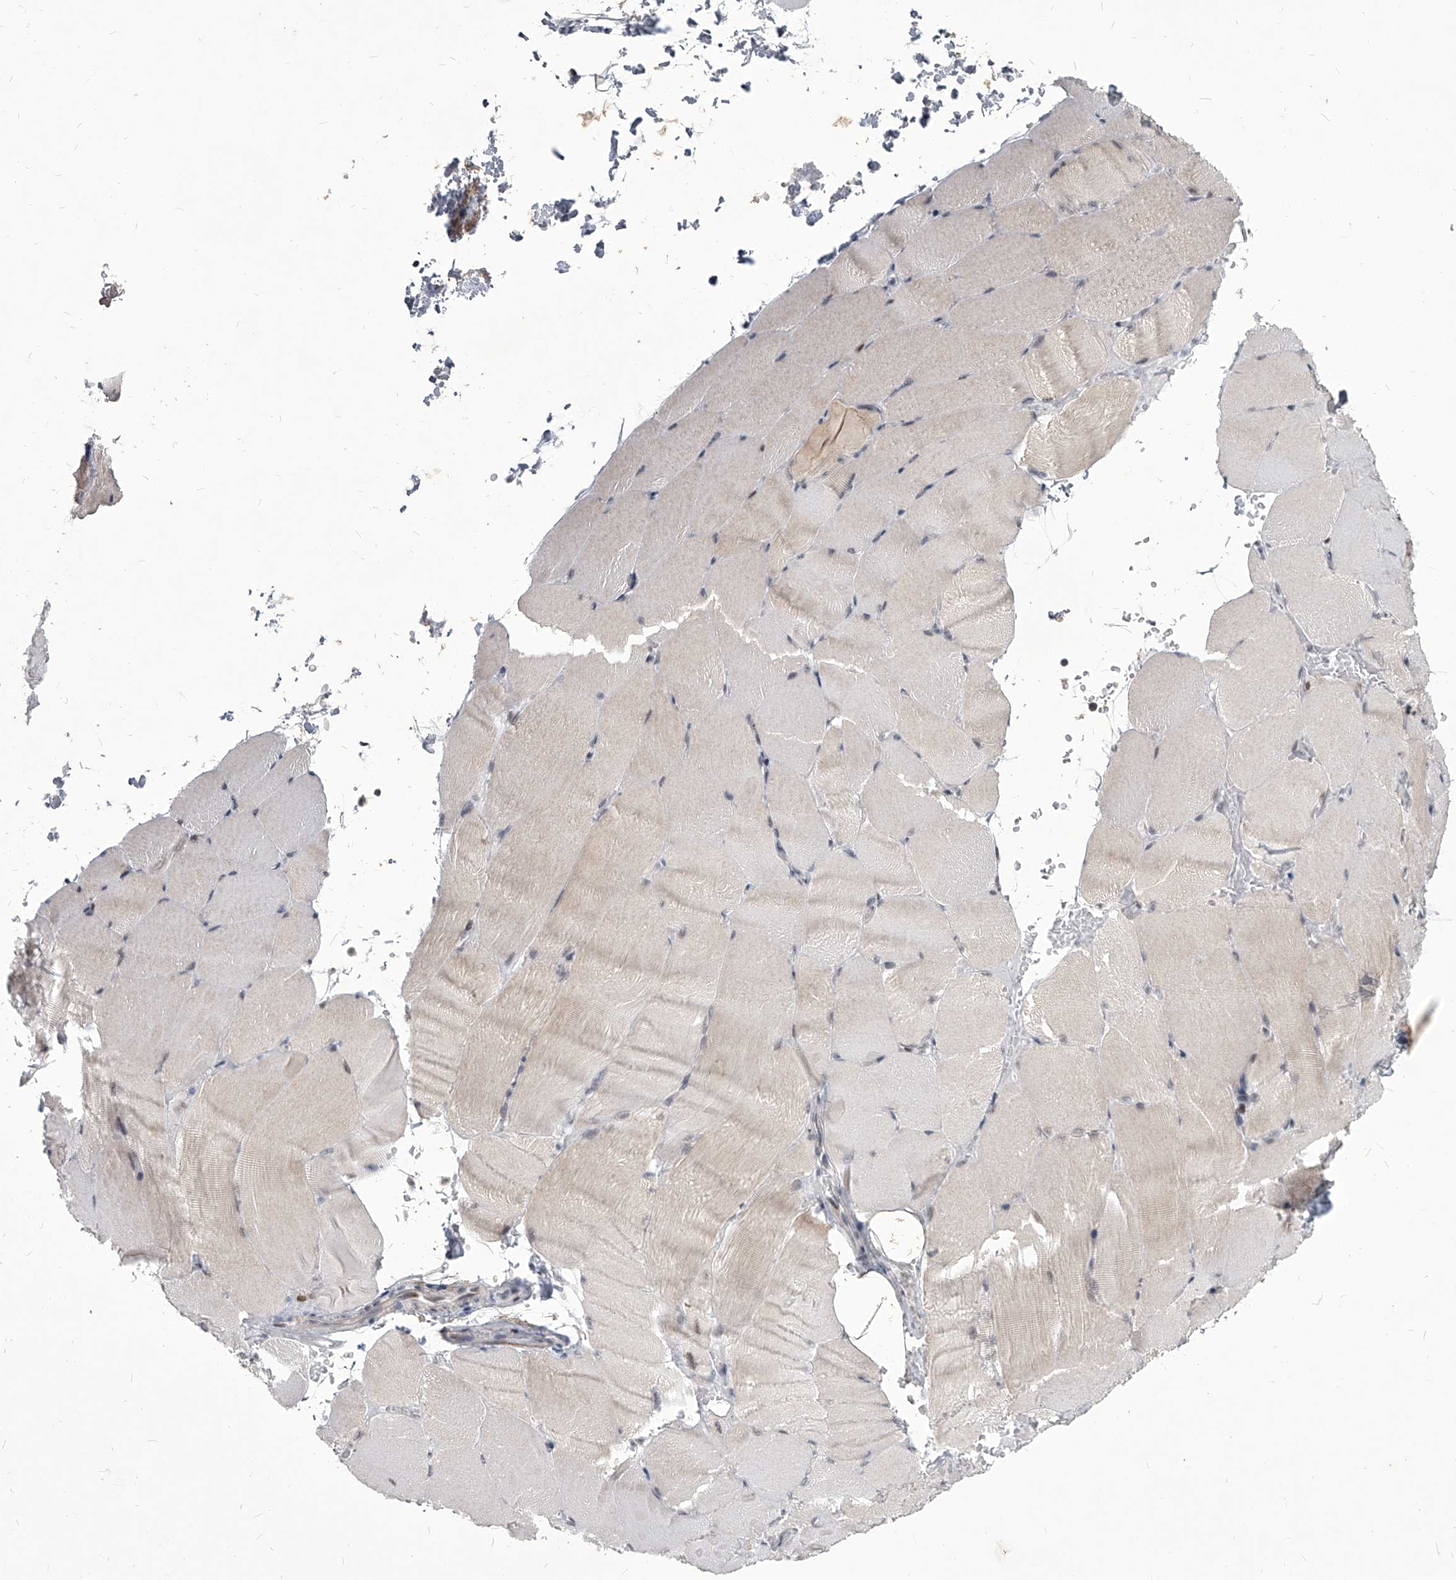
{"staining": {"intensity": "weak", "quantity": "<25%", "location": "cytoplasmic/membranous"}, "tissue": "skeletal muscle", "cell_type": "Myocytes", "image_type": "normal", "snomed": [{"axis": "morphology", "description": "Normal tissue, NOS"}, {"axis": "topography", "description": "Skeletal muscle"}, {"axis": "topography", "description": "Parathyroid gland"}], "caption": "Histopathology image shows no protein staining in myocytes of benign skeletal muscle.", "gene": "PPIL4", "patient": {"sex": "female", "age": 37}}